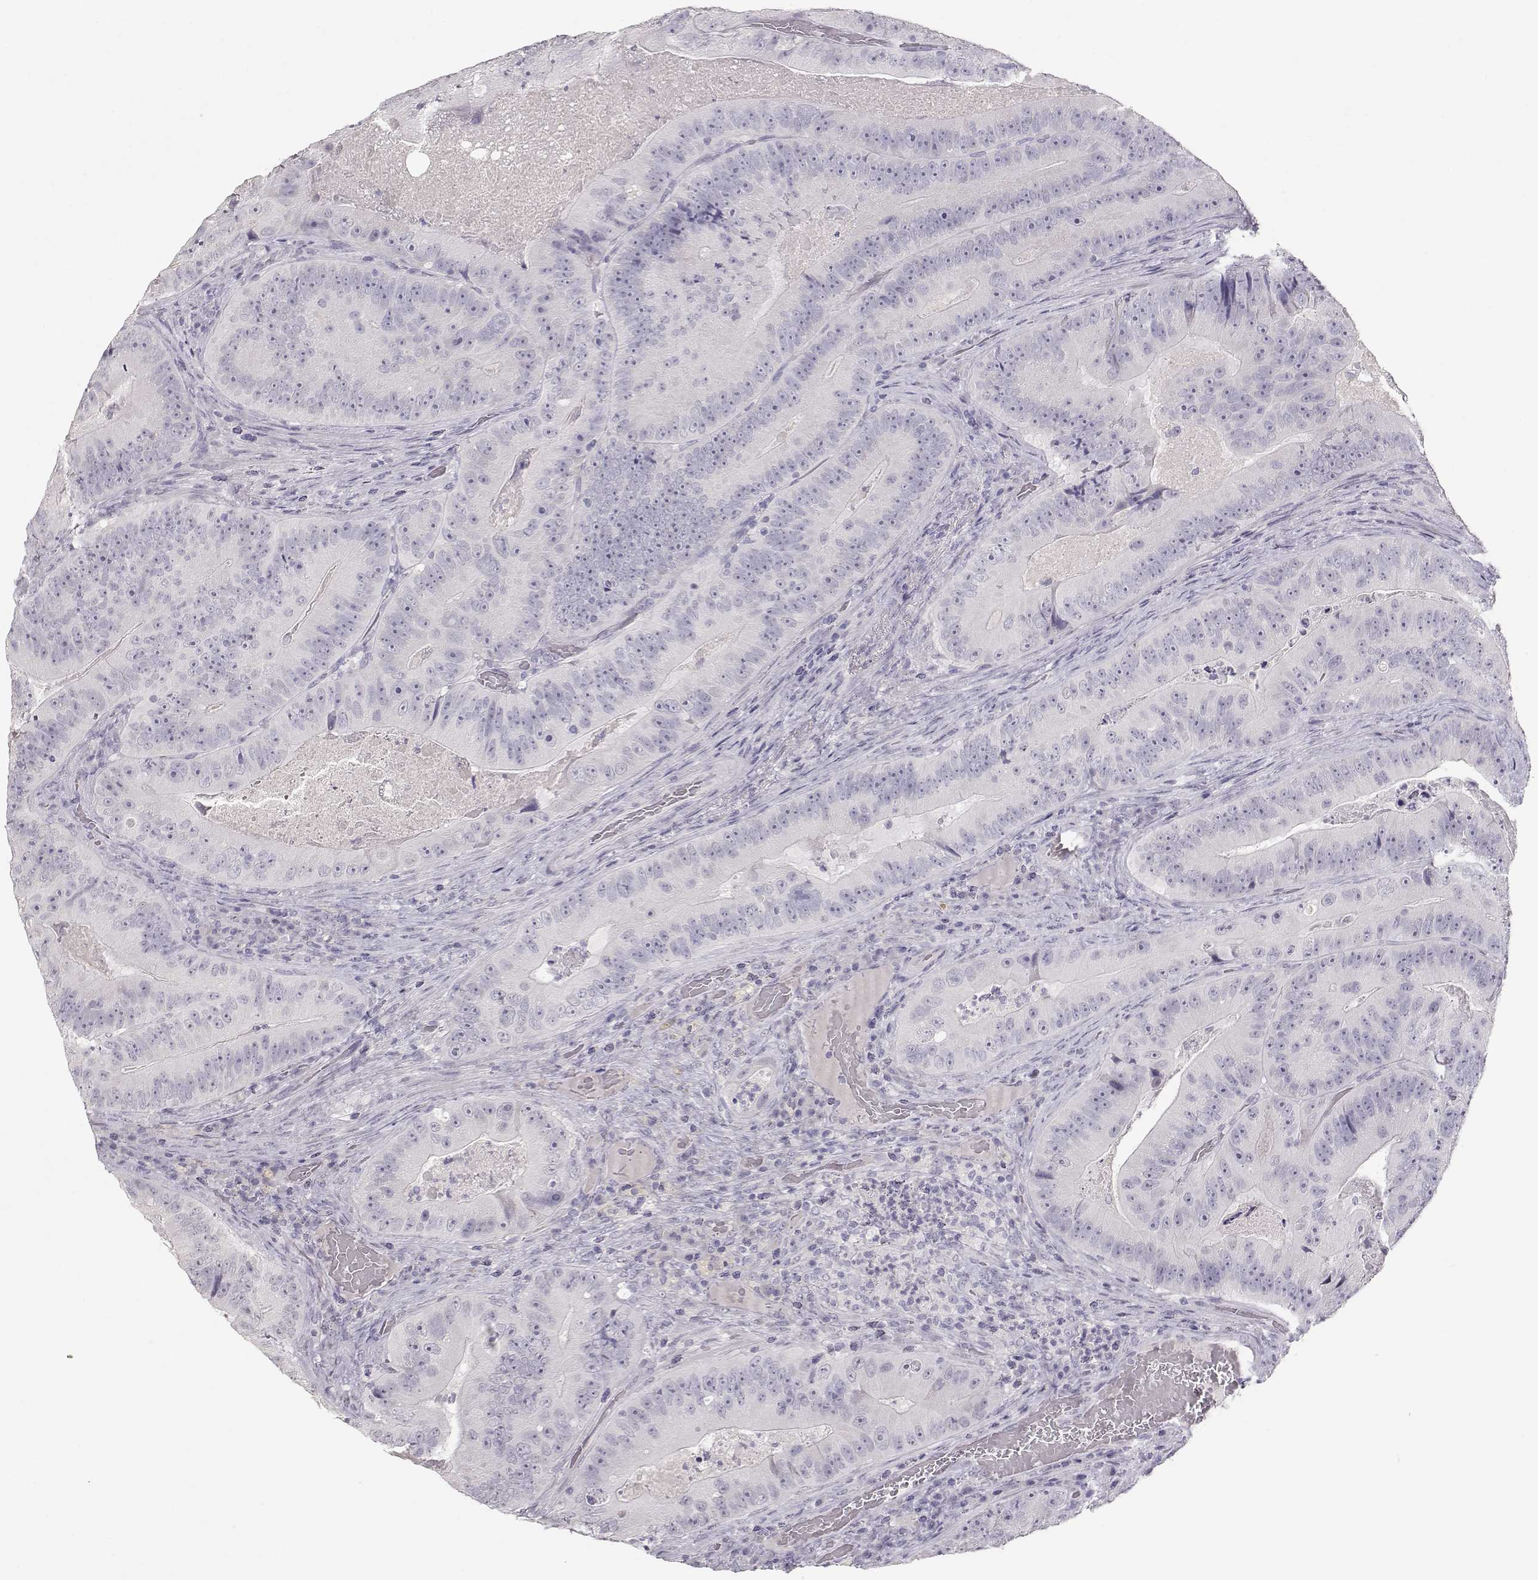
{"staining": {"intensity": "negative", "quantity": "none", "location": "none"}, "tissue": "colorectal cancer", "cell_type": "Tumor cells", "image_type": "cancer", "snomed": [{"axis": "morphology", "description": "Adenocarcinoma, NOS"}, {"axis": "topography", "description": "Colon"}], "caption": "Immunohistochemistry of colorectal cancer displays no staining in tumor cells. The staining was performed using DAB to visualize the protein expression in brown, while the nuclei were stained in blue with hematoxylin (Magnification: 20x).", "gene": "TKTL1", "patient": {"sex": "female", "age": 86}}